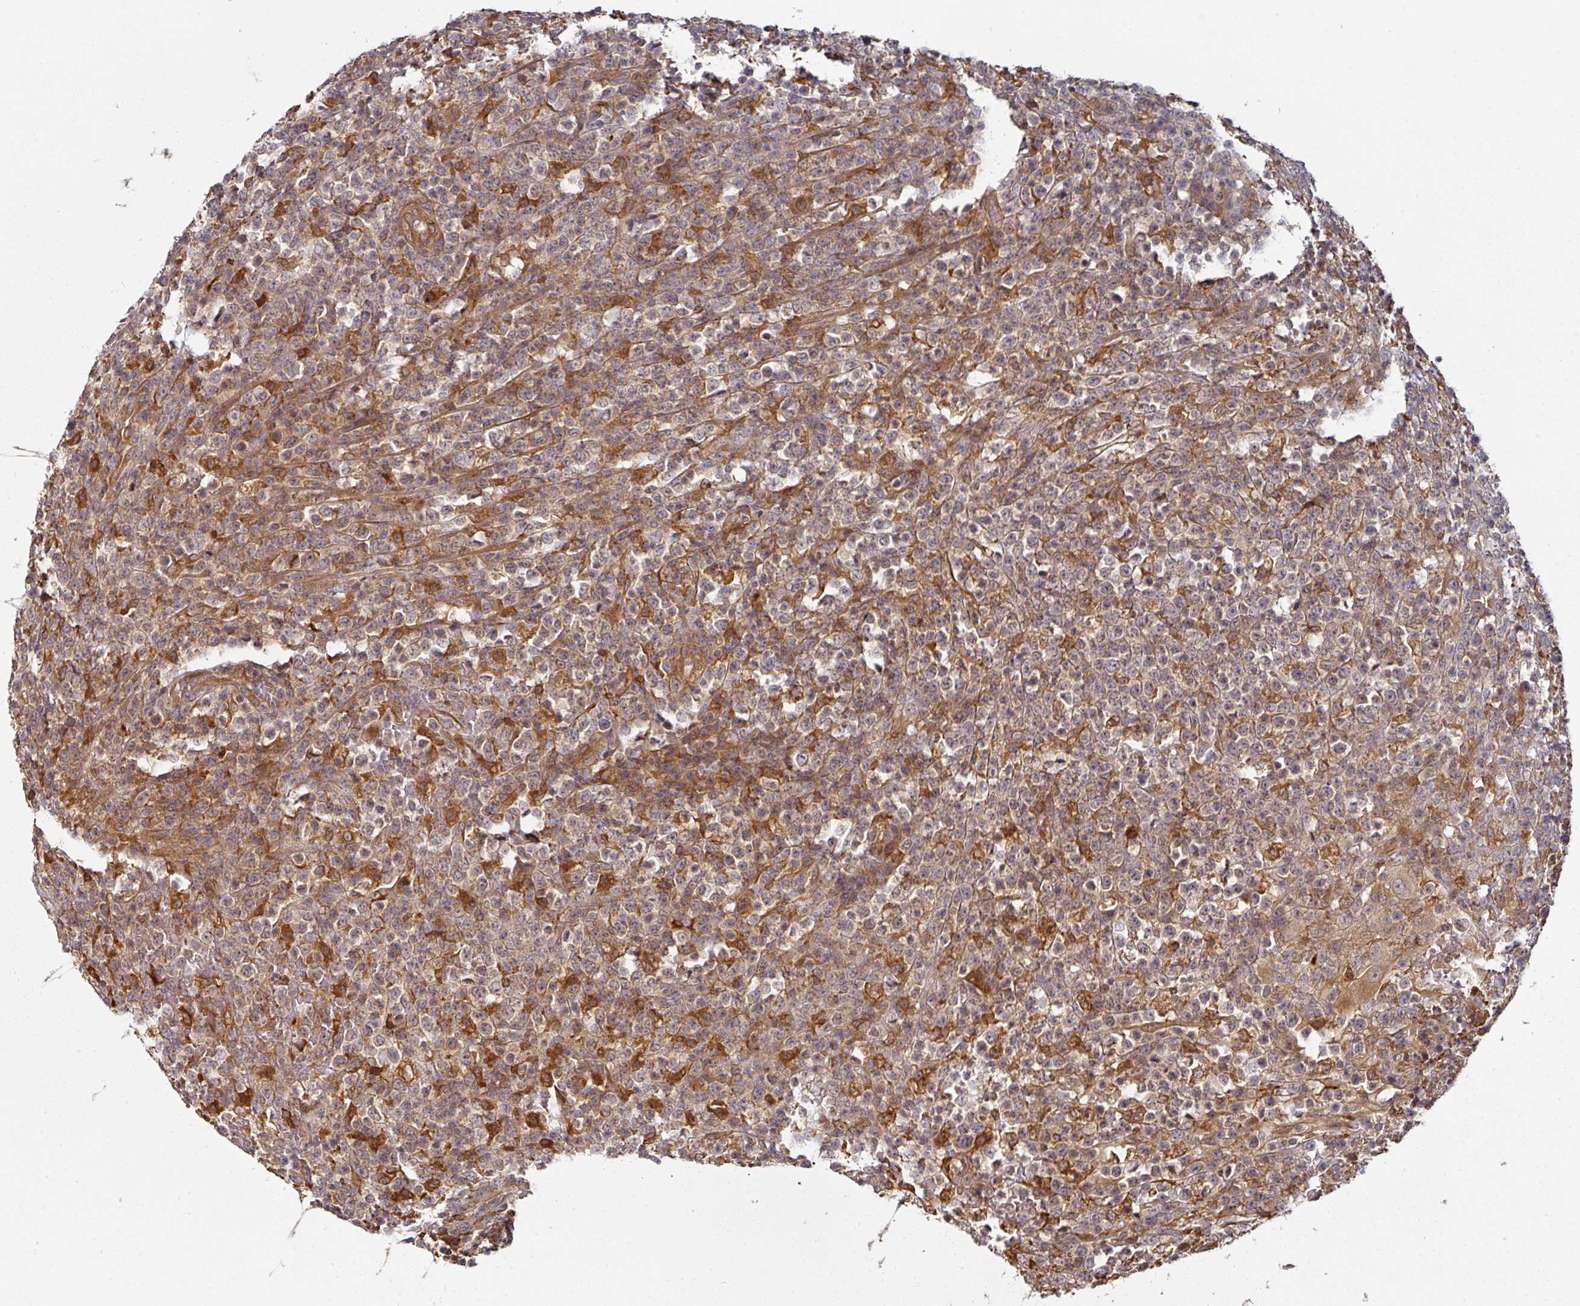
{"staining": {"intensity": "moderate", "quantity": ">75%", "location": "cytoplasmic/membranous"}, "tissue": "lymphoma", "cell_type": "Tumor cells", "image_type": "cancer", "snomed": [{"axis": "morphology", "description": "Malignant lymphoma, non-Hodgkin's type, High grade"}, {"axis": "topography", "description": "Colon"}], "caption": "Malignant lymphoma, non-Hodgkin's type (high-grade) was stained to show a protein in brown. There is medium levels of moderate cytoplasmic/membranous positivity in approximately >75% of tumor cells.", "gene": "CEP95", "patient": {"sex": "female", "age": 53}}